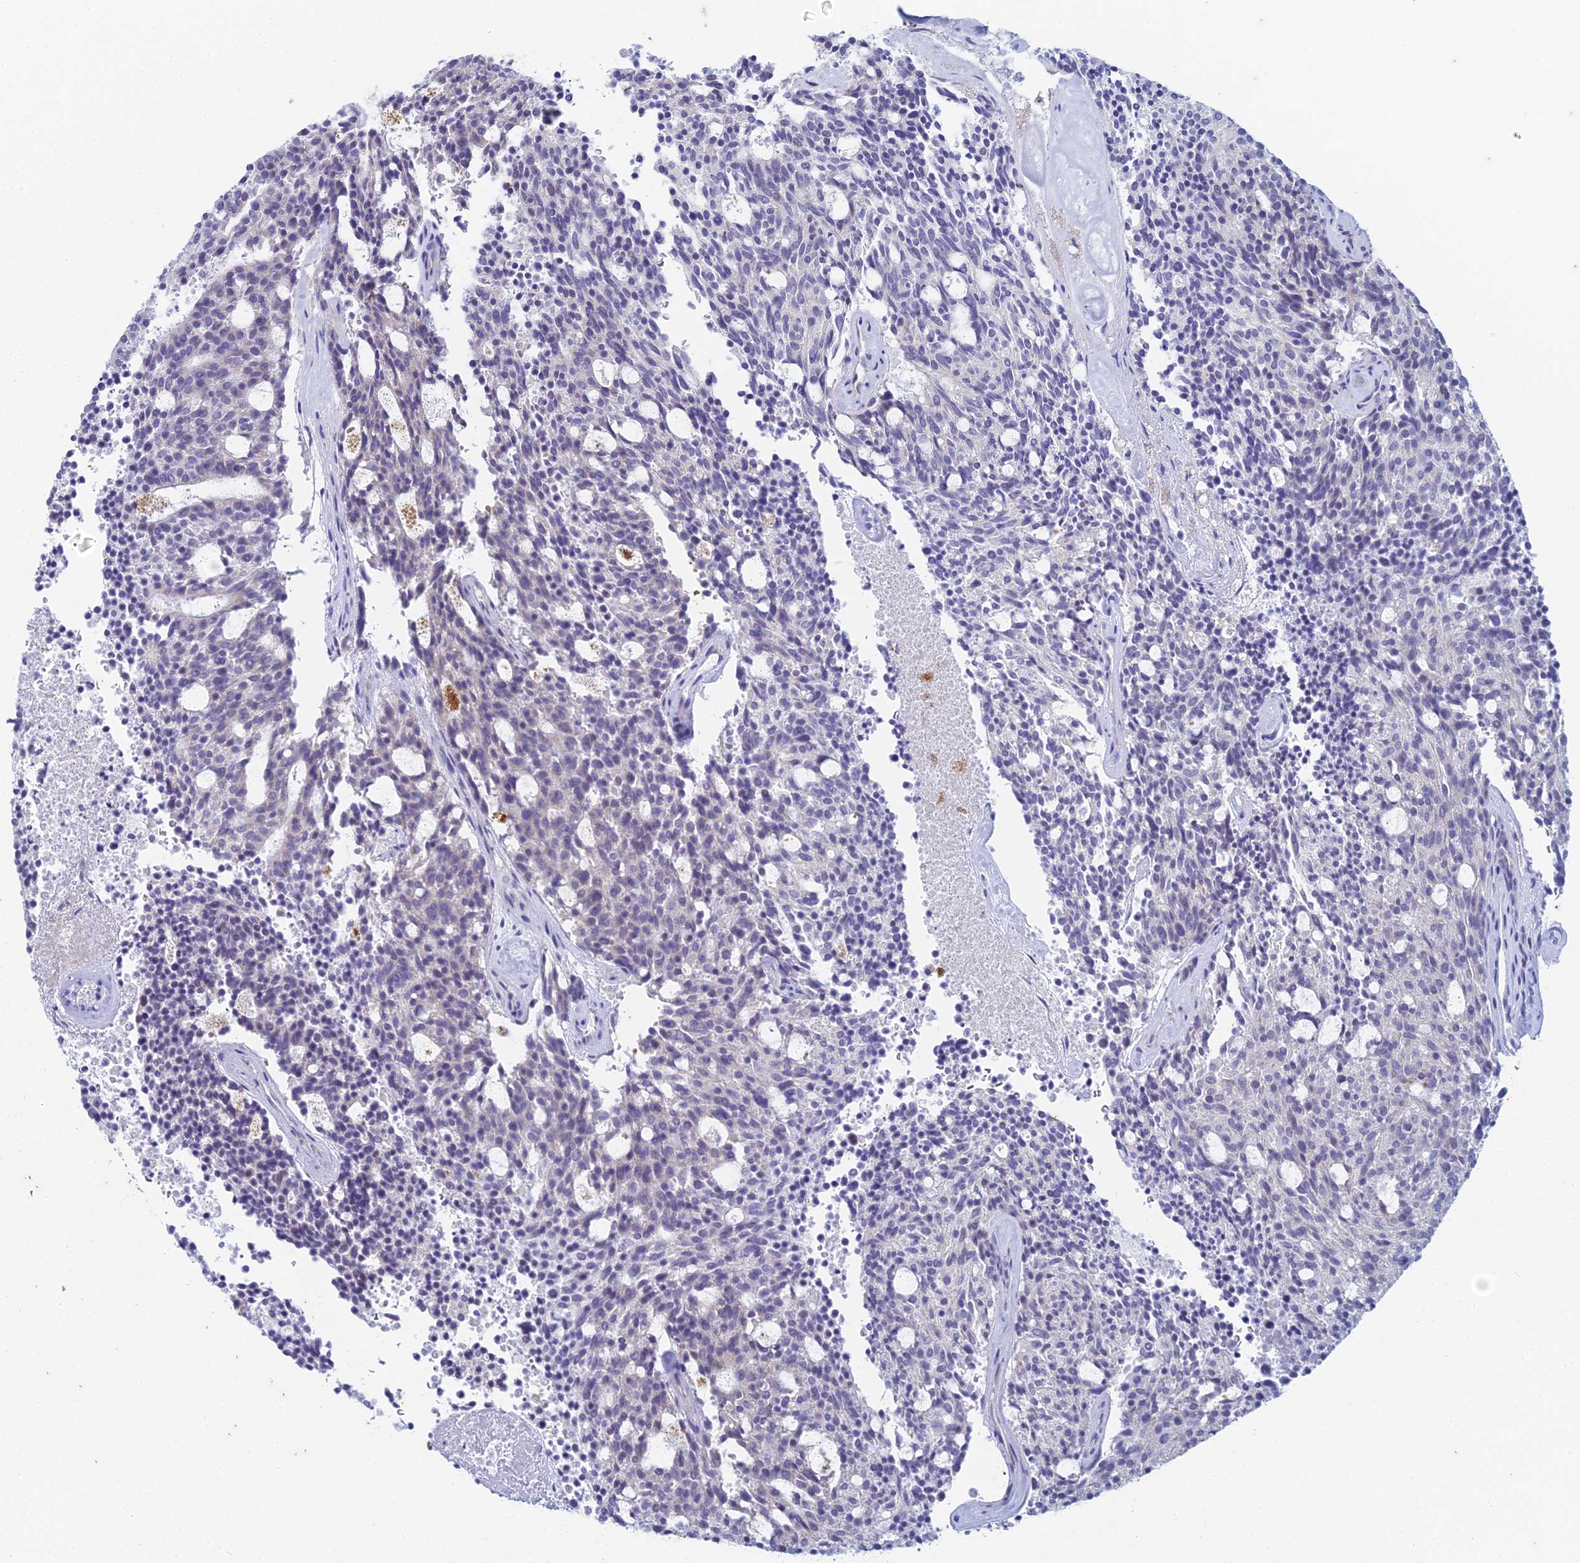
{"staining": {"intensity": "negative", "quantity": "none", "location": "none"}, "tissue": "carcinoid", "cell_type": "Tumor cells", "image_type": "cancer", "snomed": [{"axis": "morphology", "description": "Carcinoid, malignant, NOS"}, {"axis": "topography", "description": "Pancreas"}], "caption": "IHC photomicrograph of neoplastic tissue: carcinoid (malignant) stained with DAB reveals no significant protein staining in tumor cells.", "gene": "EEF2KMT", "patient": {"sex": "female", "age": 54}}